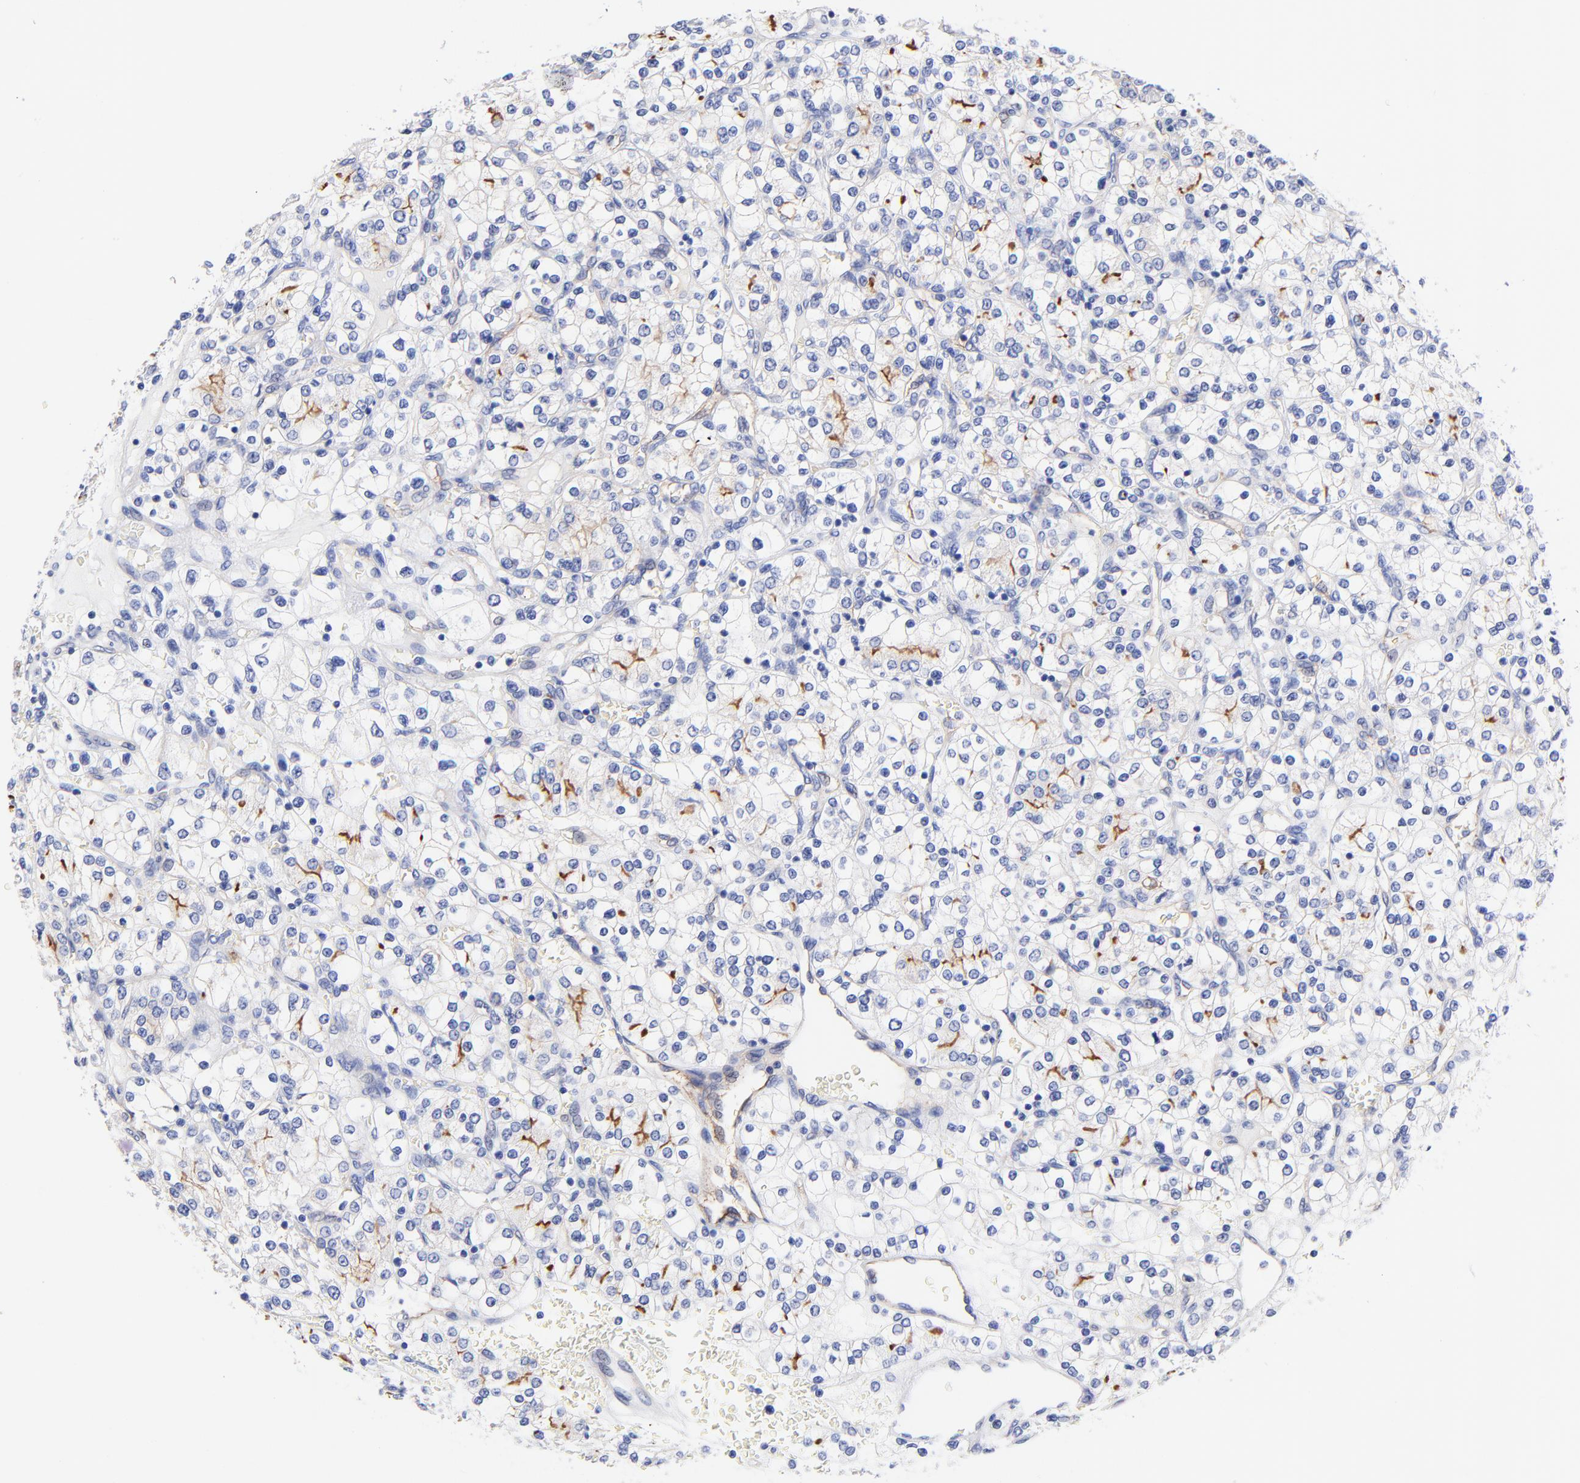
{"staining": {"intensity": "negative", "quantity": "none", "location": "none"}, "tissue": "renal cancer", "cell_type": "Tumor cells", "image_type": "cancer", "snomed": [{"axis": "morphology", "description": "Adenocarcinoma, NOS"}, {"axis": "topography", "description": "Kidney"}], "caption": "The immunohistochemistry histopathology image has no significant positivity in tumor cells of renal cancer tissue.", "gene": "SLC44A2", "patient": {"sex": "female", "age": 62}}